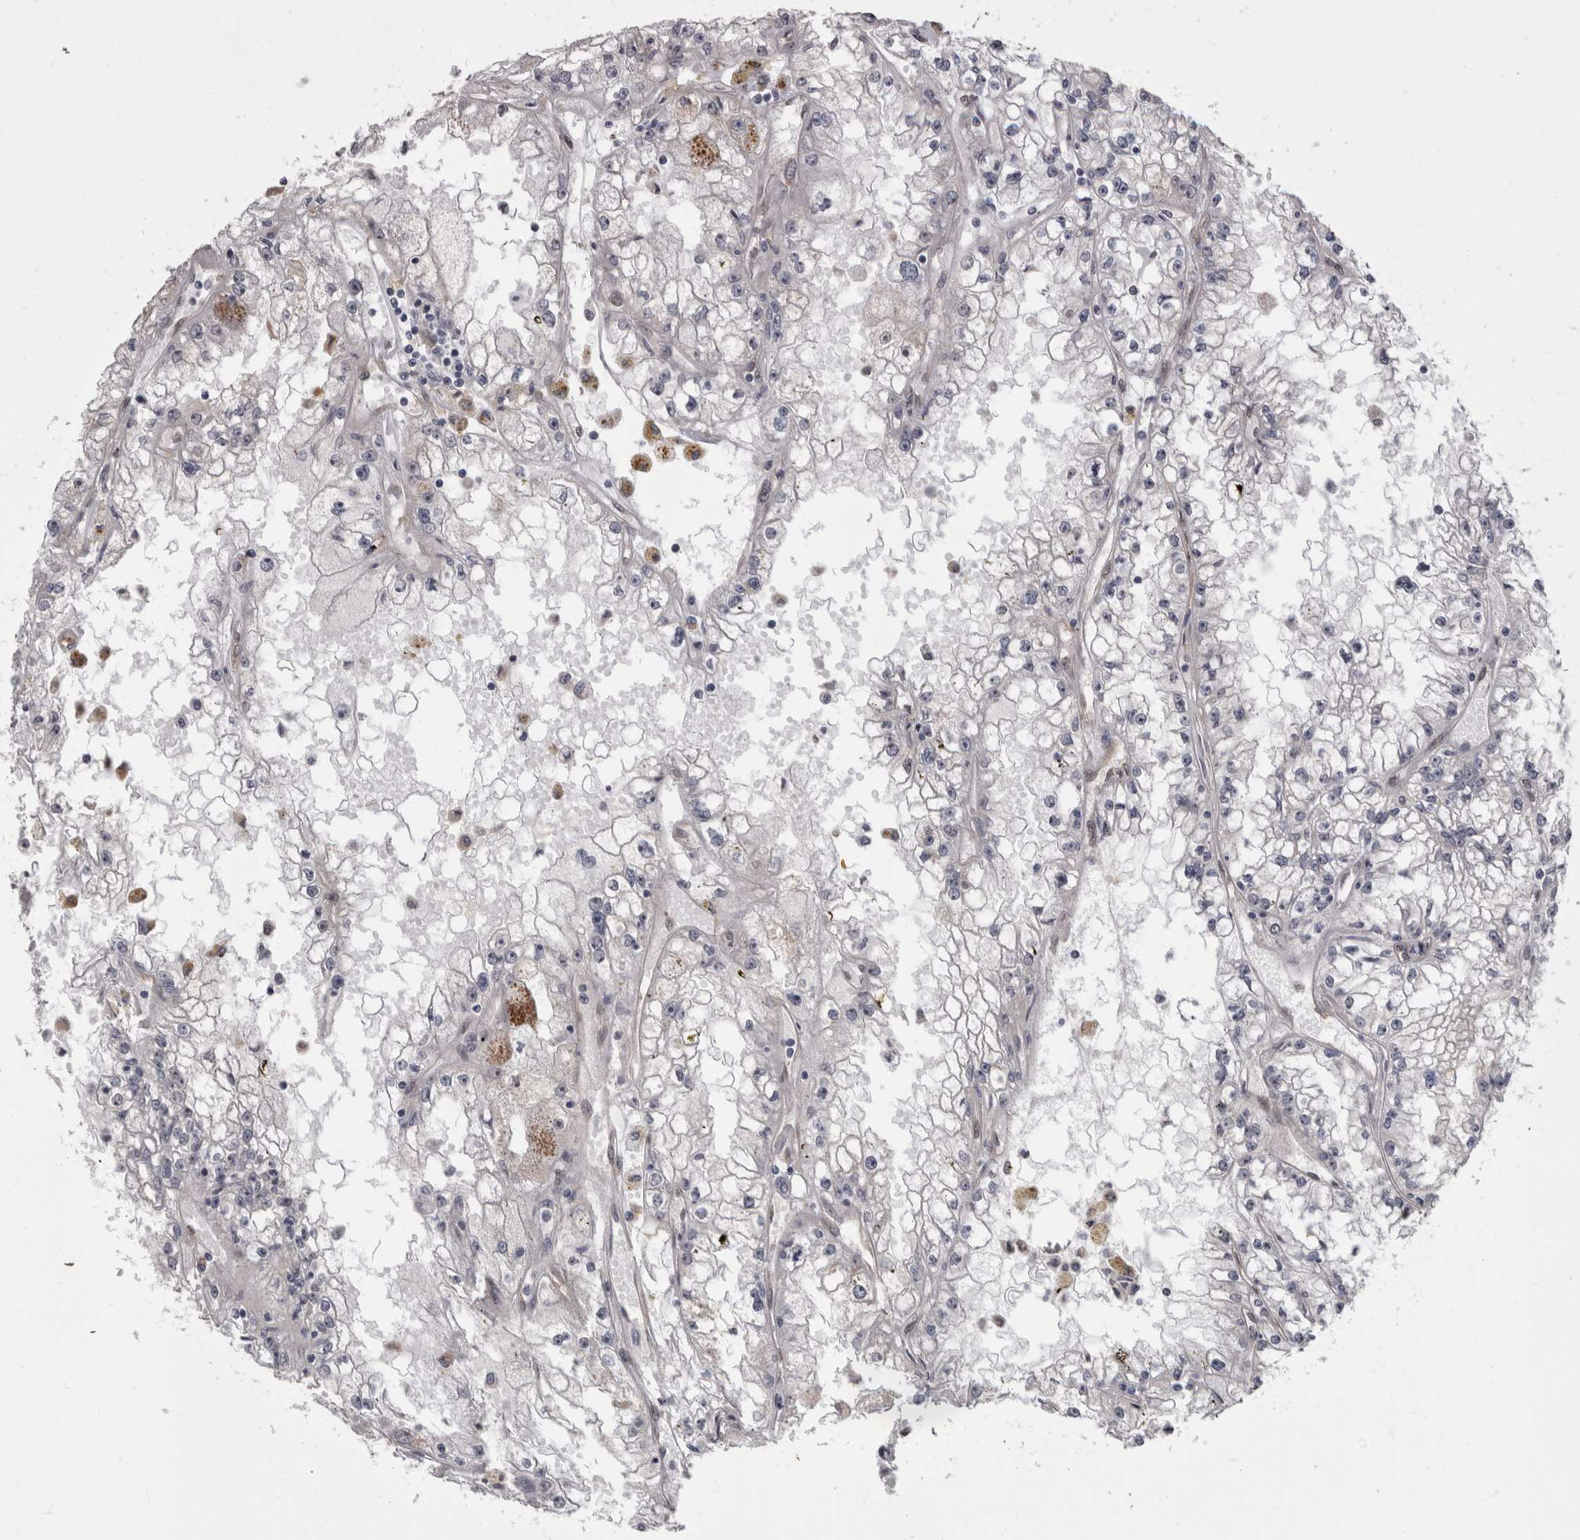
{"staining": {"intensity": "negative", "quantity": "none", "location": "none"}, "tissue": "renal cancer", "cell_type": "Tumor cells", "image_type": "cancer", "snomed": [{"axis": "morphology", "description": "Adenocarcinoma, NOS"}, {"axis": "topography", "description": "Kidney"}], "caption": "This is a micrograph of immunohistochemistry (IHC) staining of renal adenocarcinoma, which shows no positivity in tumor cells.", "gene": "AKT3", "patient": {"sex": "male", "age": 56}}